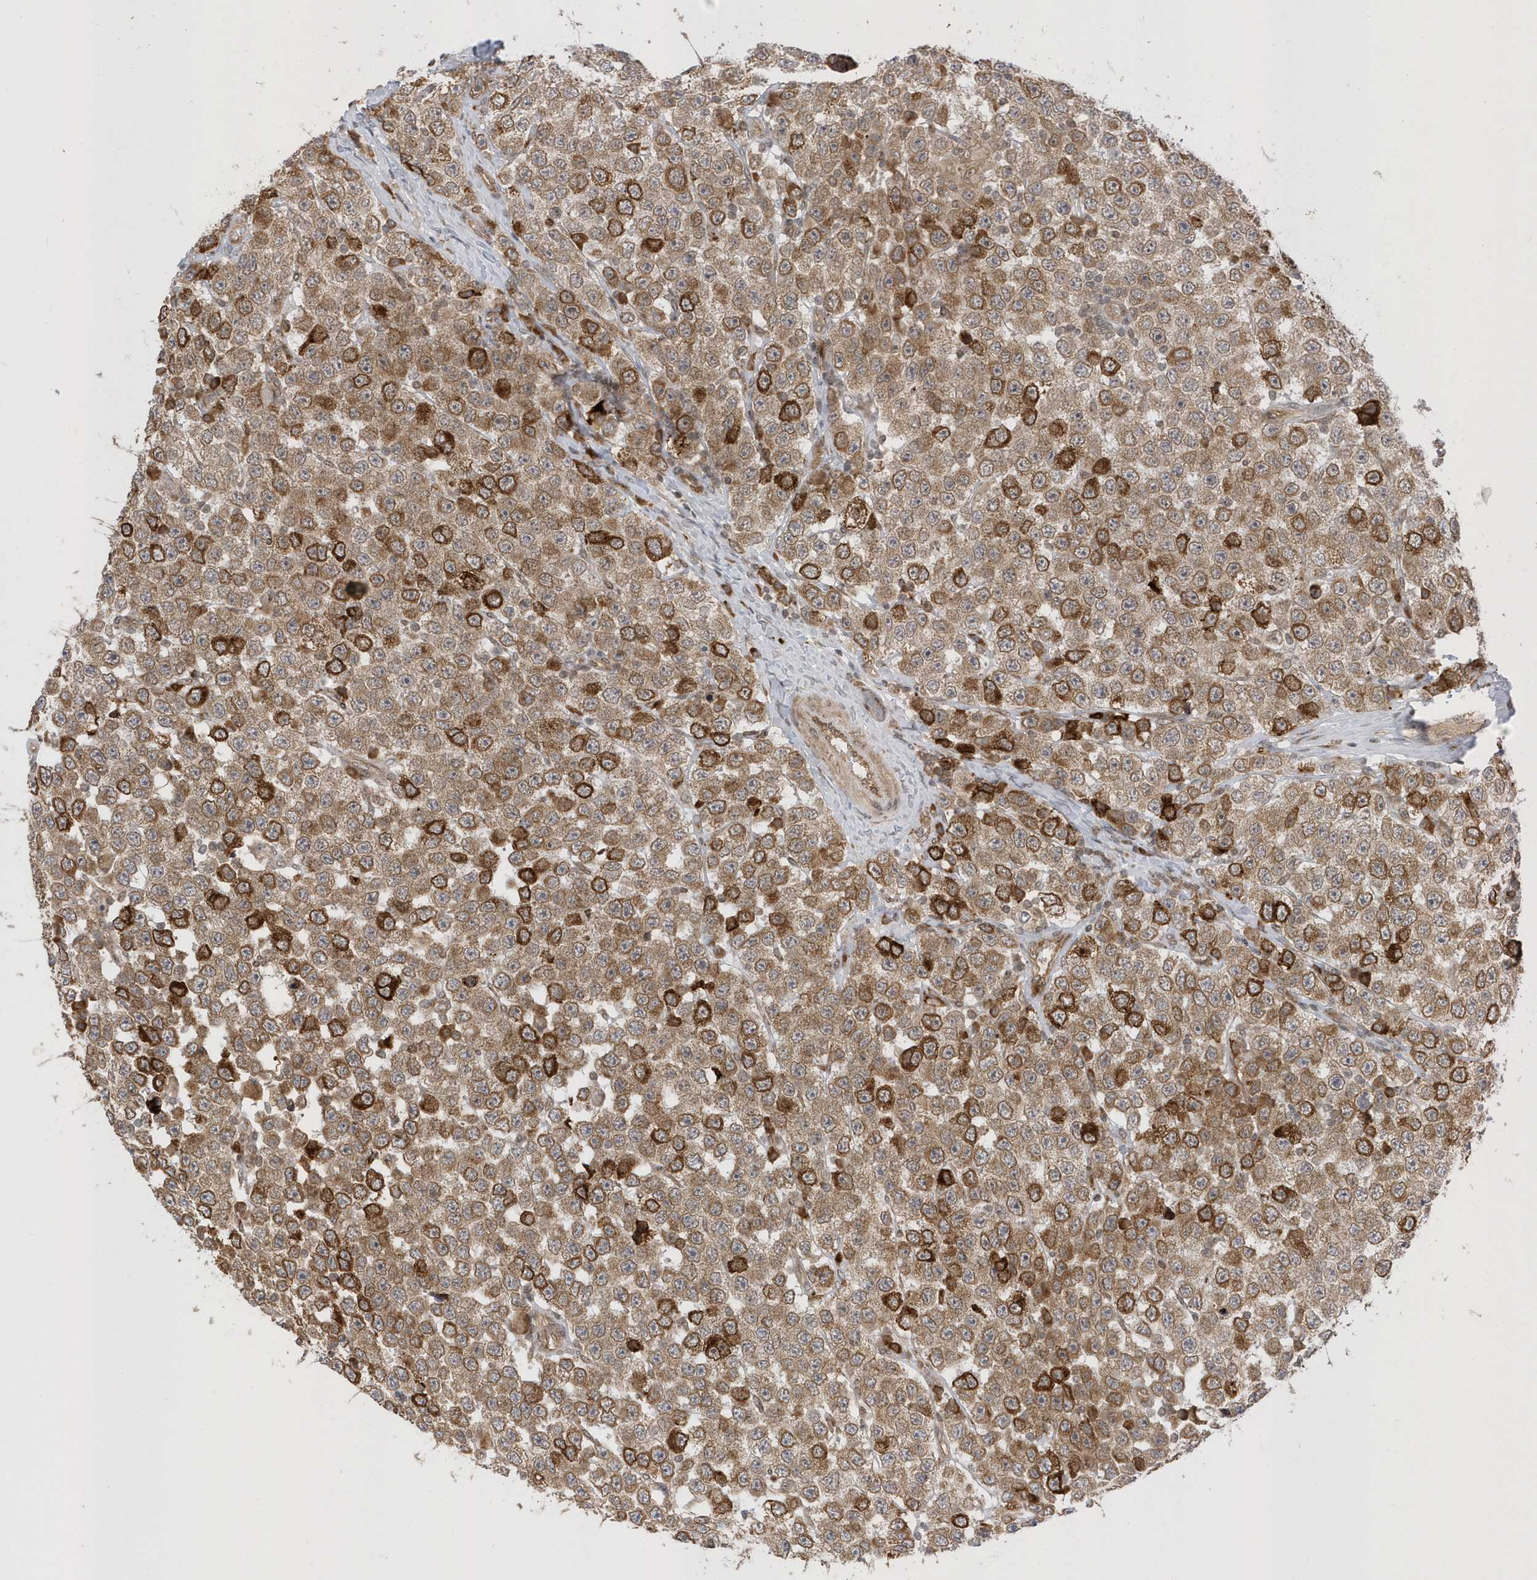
{"staining": {"intensity": "strong", "quantity": ">75%", "location": "cytoplasmic/membranous"}, "tissue": "testis cancer", "cell_type": "Tumor cells", "image_type": "cancer", "snomed": [{"axis": "morphology", "description": "Seminoma, NOS"}, {"axis": "topography", "description": "Testis"}], "caption": "Human testis cancer stained for a protein (brown) demonstrates strong cytoplasmic/membranous positive staining in about >75% of tumor cells.", "gene": "METTL21A", "patient": {"sex": "male", "age": 28}}